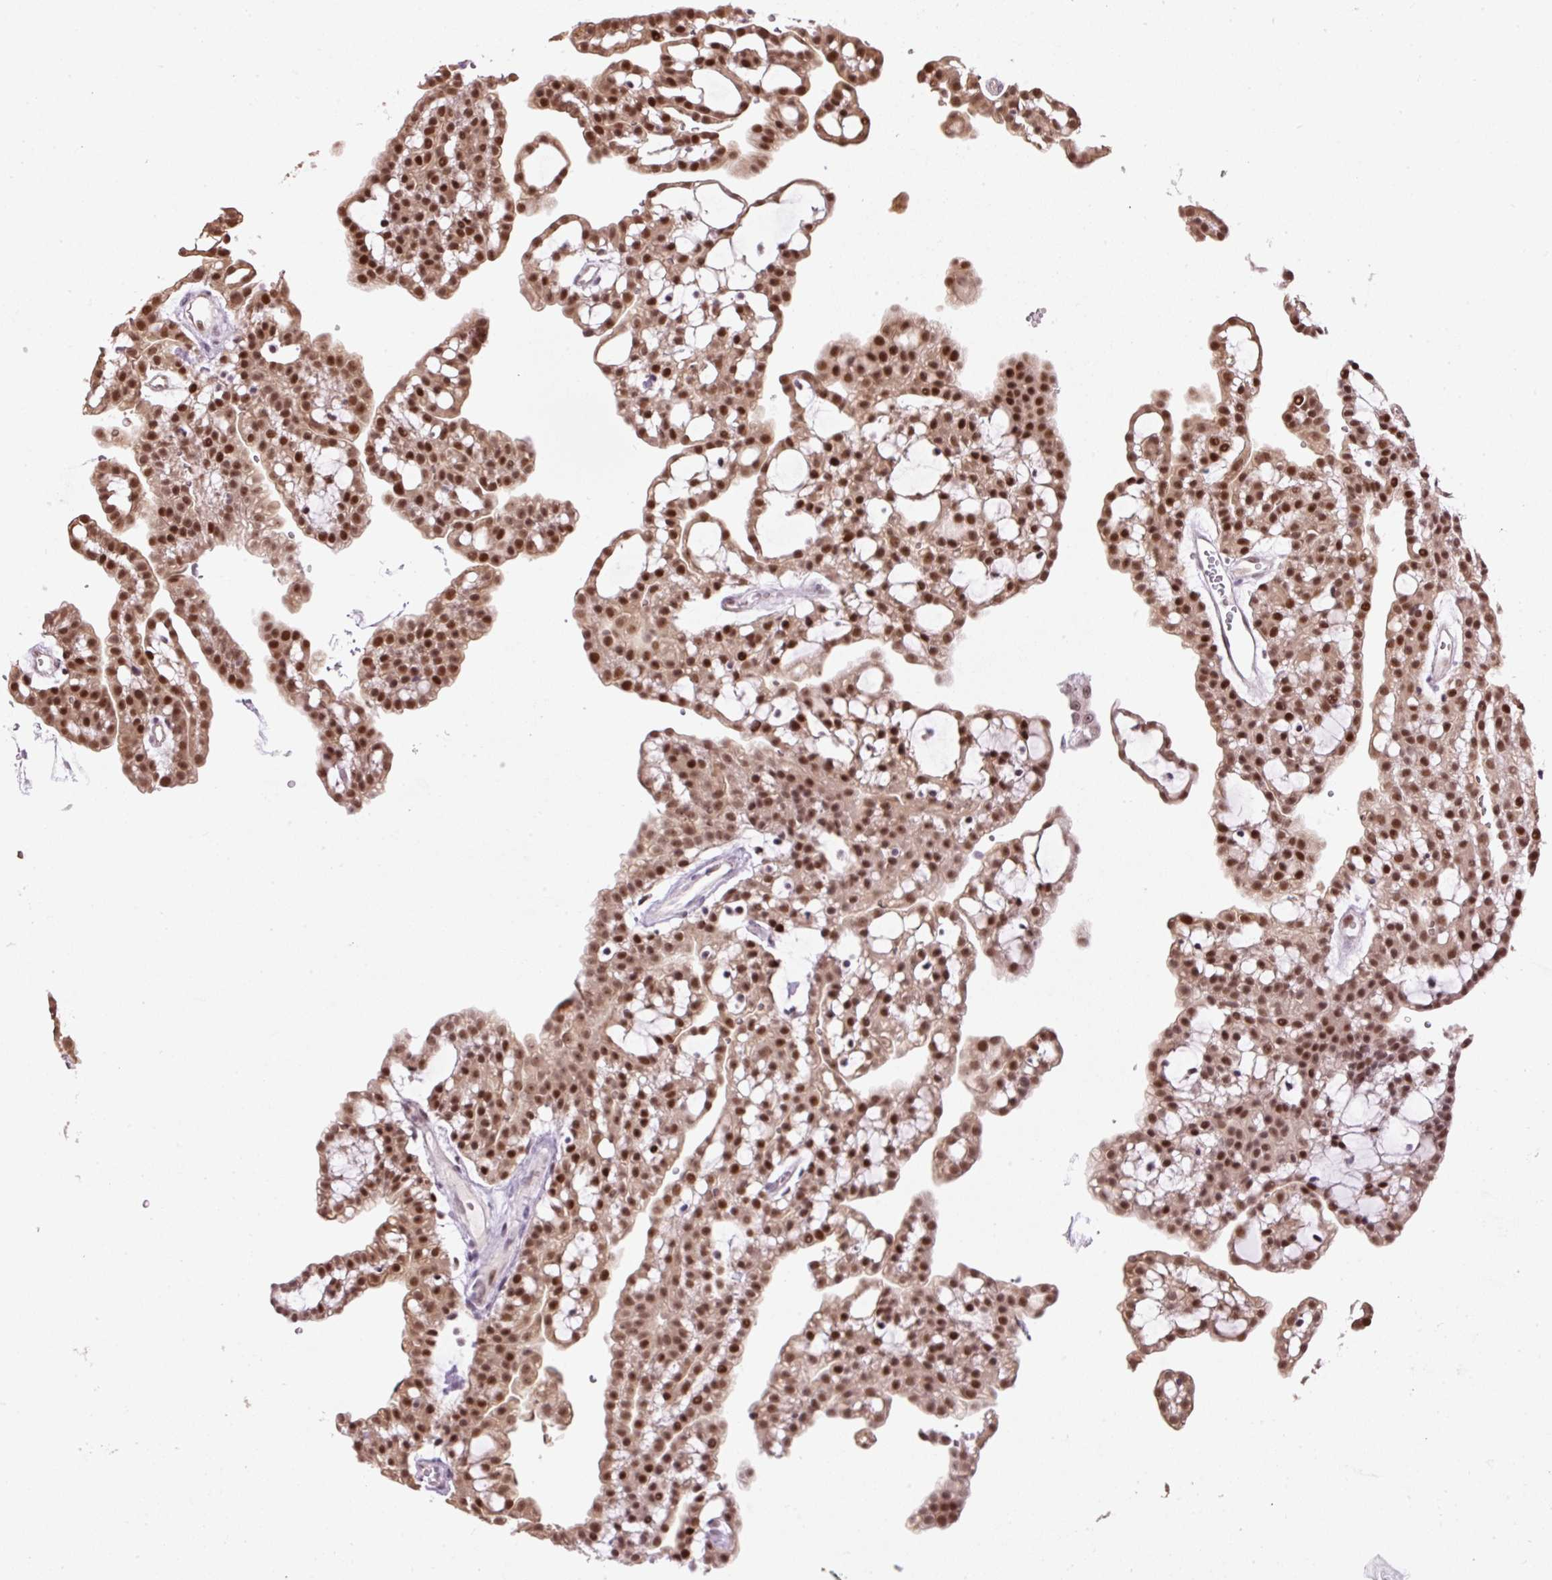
{"staining": {"intensity": "moderate", "quantity": ">75%", "location": "nuclear"}, "tissue": "renal cancer", "cell_type": "Tumor cells", "image_type": "cancer", "snomed": [{"axis": "morphology", "description": "Adenocarcinoma, NOS"}, {"axis": "topography", "description": "Kidney"}], "caption": "Adenocarcinoma (renal) stained for a protein (brown) demonstrates moderate nuclear positive staining in about >75% of tumor cells.", "gene": "TAF1A", "patient": {"sex": "male", "age": 63}}